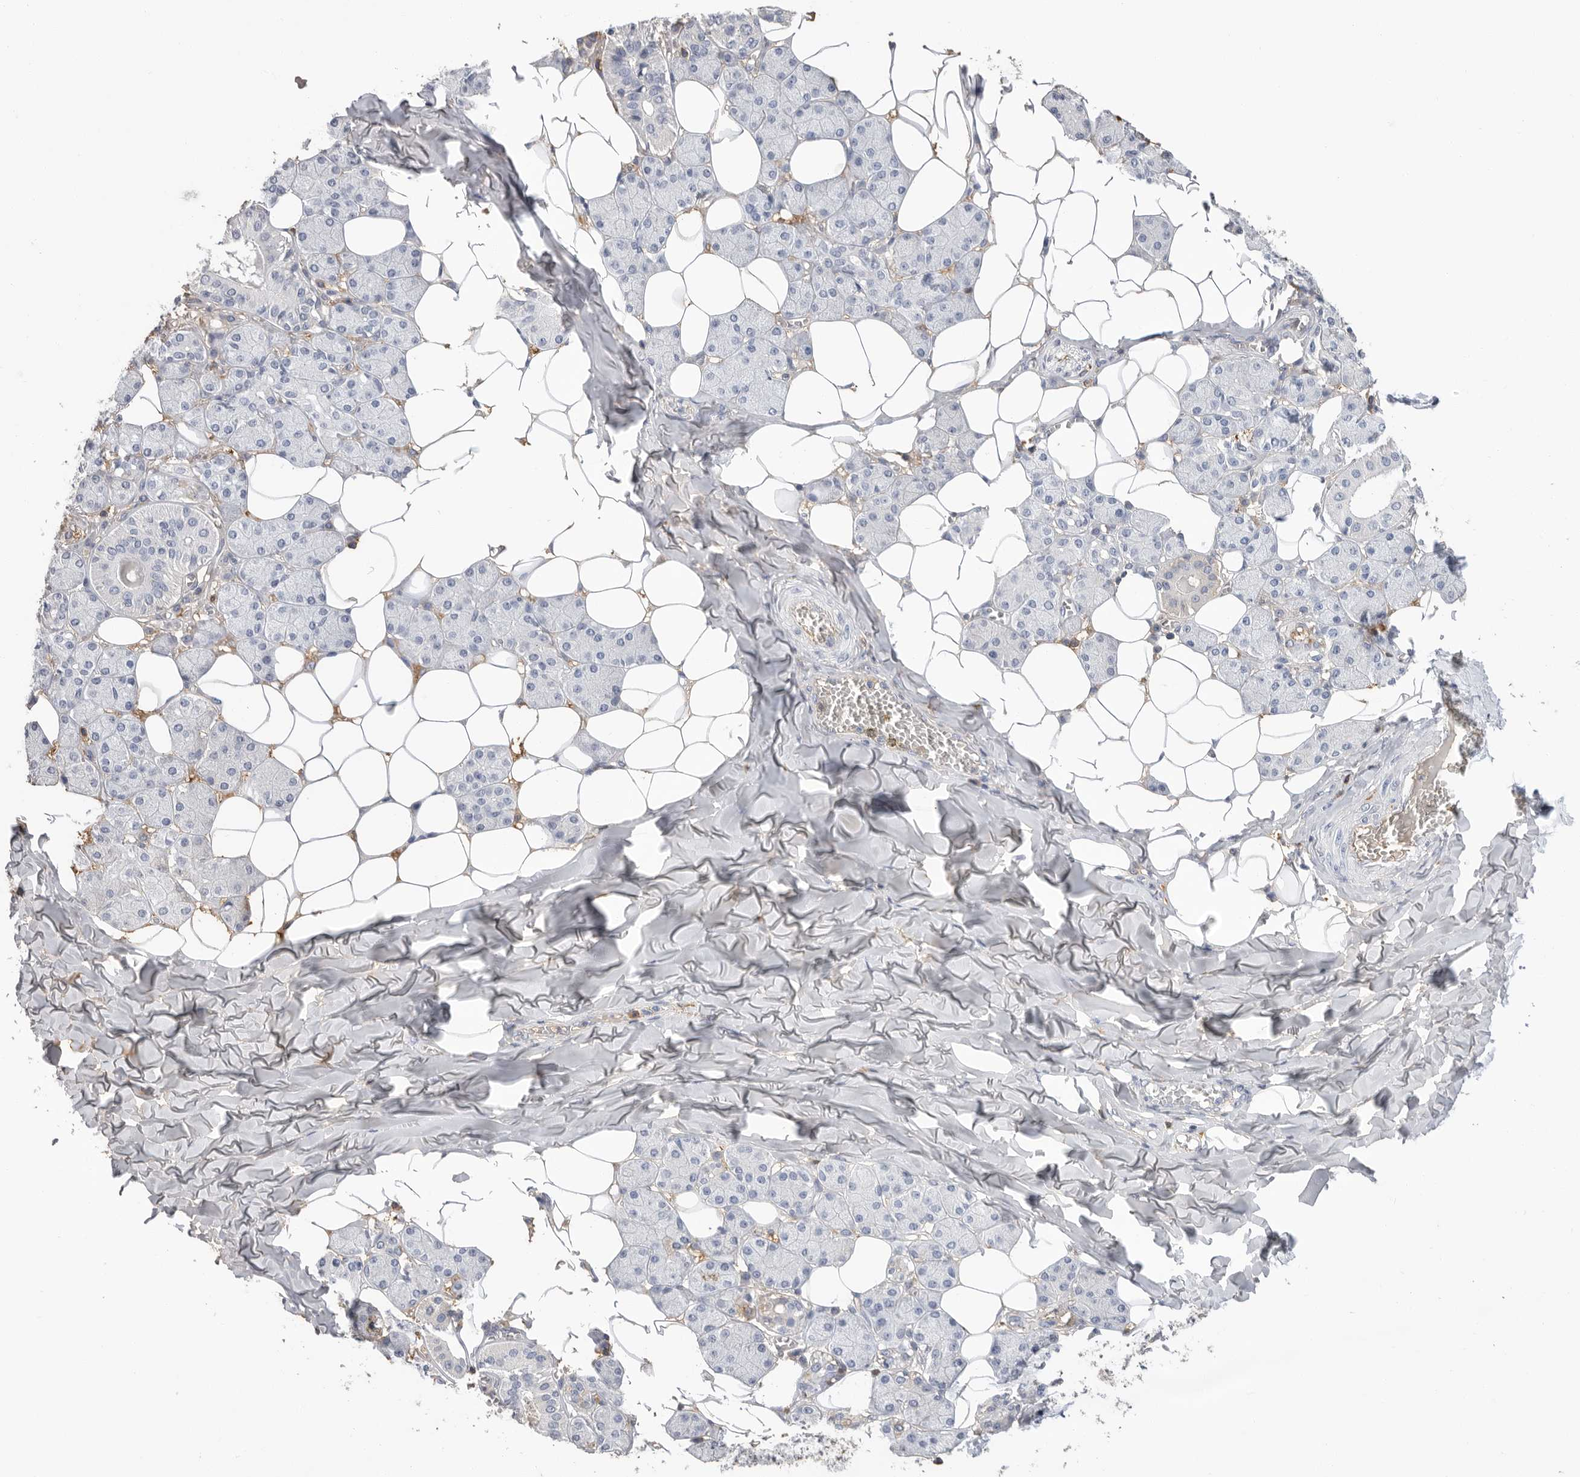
{"staining": {"intensity": "negative", "quantity": "none", "location": "none"}, "tissue": "salivary gland", "cell_type": "Glandular cells", "image_type": "normal", "snomed": [{"axis": "morphology", "description": "Normal tissue, NOS"}, {"axis": "topography", "description": "Salivary gland"}], "caption": "Image shows no significant protein expression in glandular cells of benign salivary gland.", "gene": "APOA2", "patient": {"sex": "female", "age": 33}}